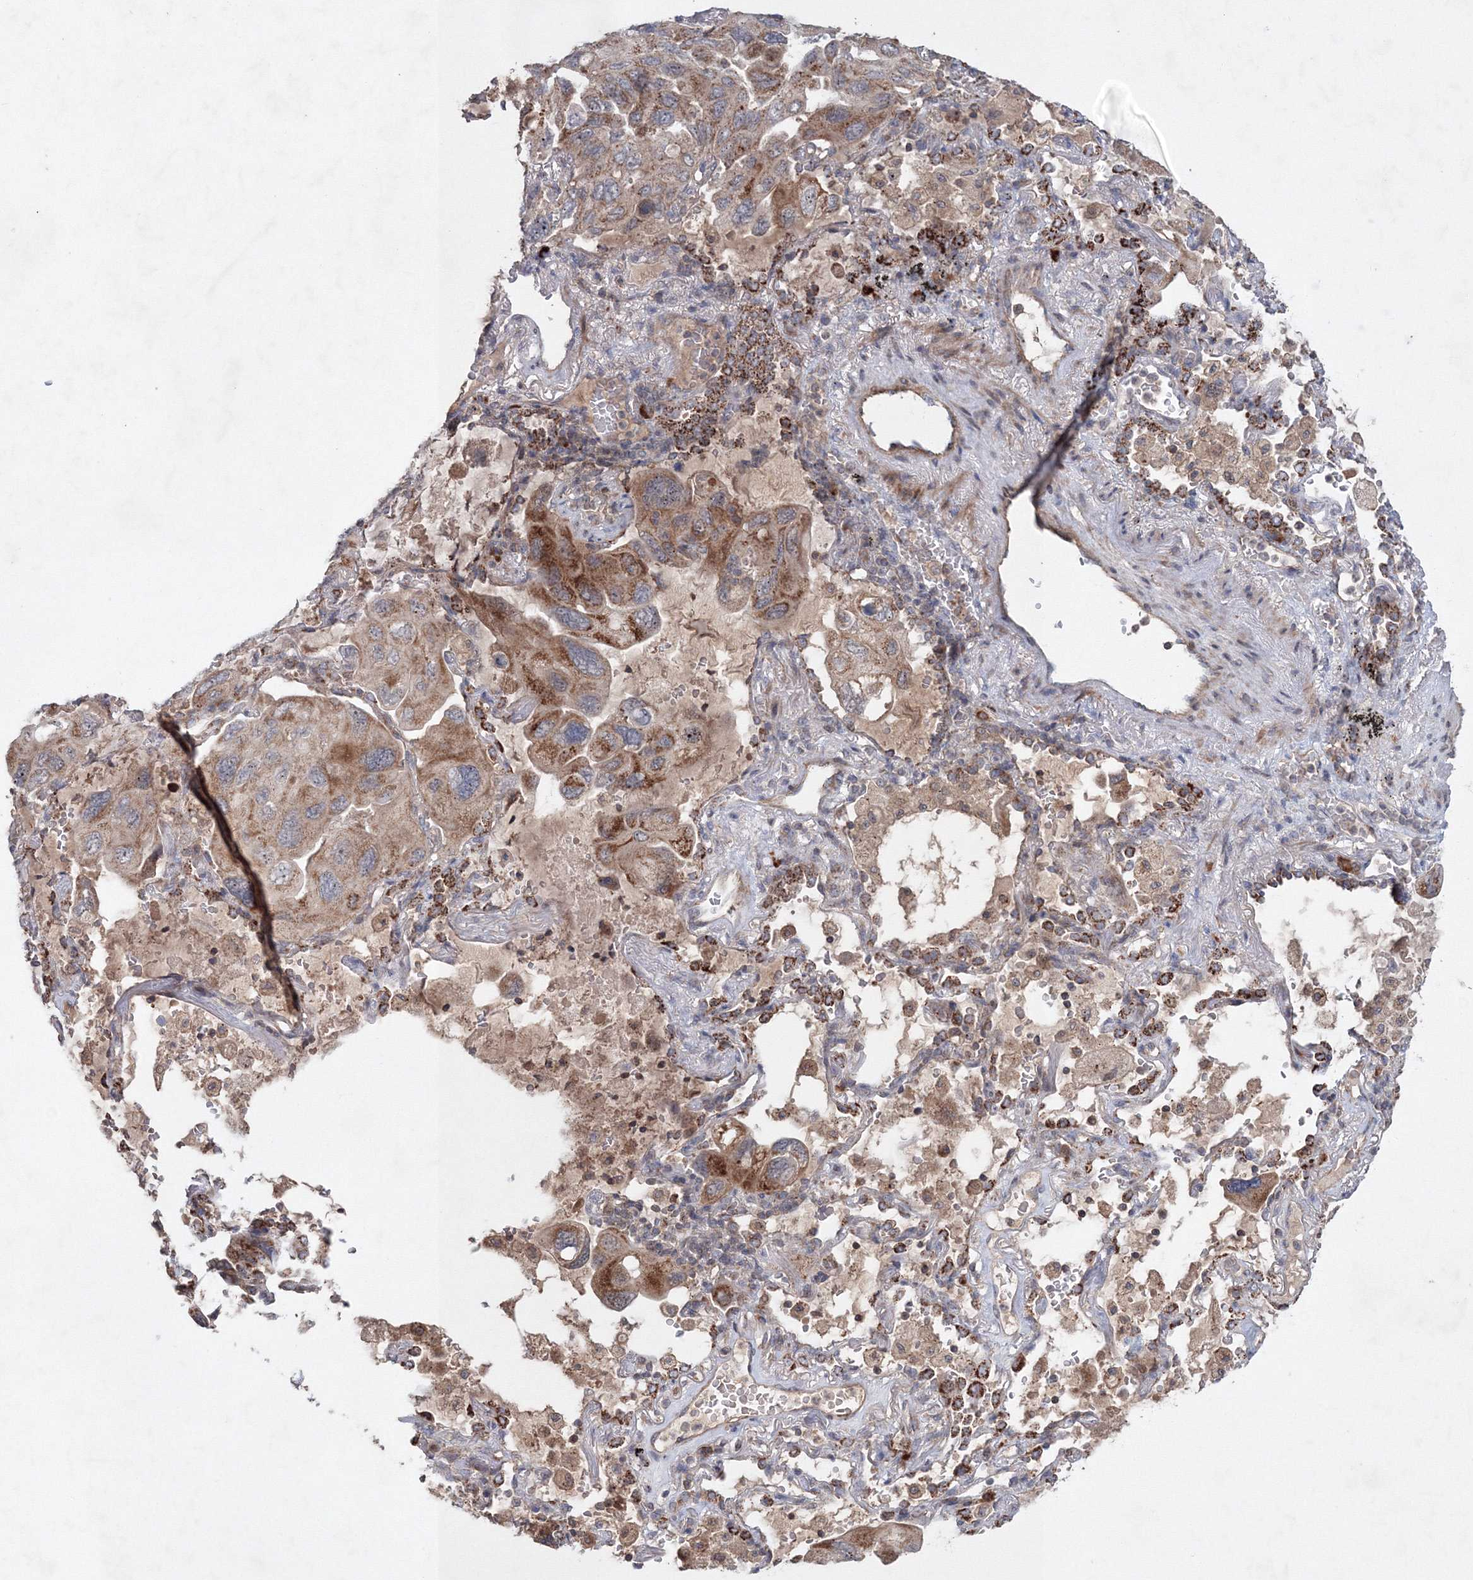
{"staining": {"intensity": "moderate", "quantity": ">75%", "location": "cytoplasmic/membranous"}, "tissue": "lung cancer", "cell_type": "Tumor cells", "image_type": "cancer", "snomed": [{"axis": "morphology", "description": "Squamous cell carcinoma, NOS"}, {"axis": "topography", "description": "Lung"}], "caption": "Brown immunohistochemical staining in human squamous cell carcinoma (lung) exhibits moderate cytoplasmic/membranous staining in about >75% of tumor cells.", "gene": "NOA1", "patient": {"sex": "female", "age": 73}}